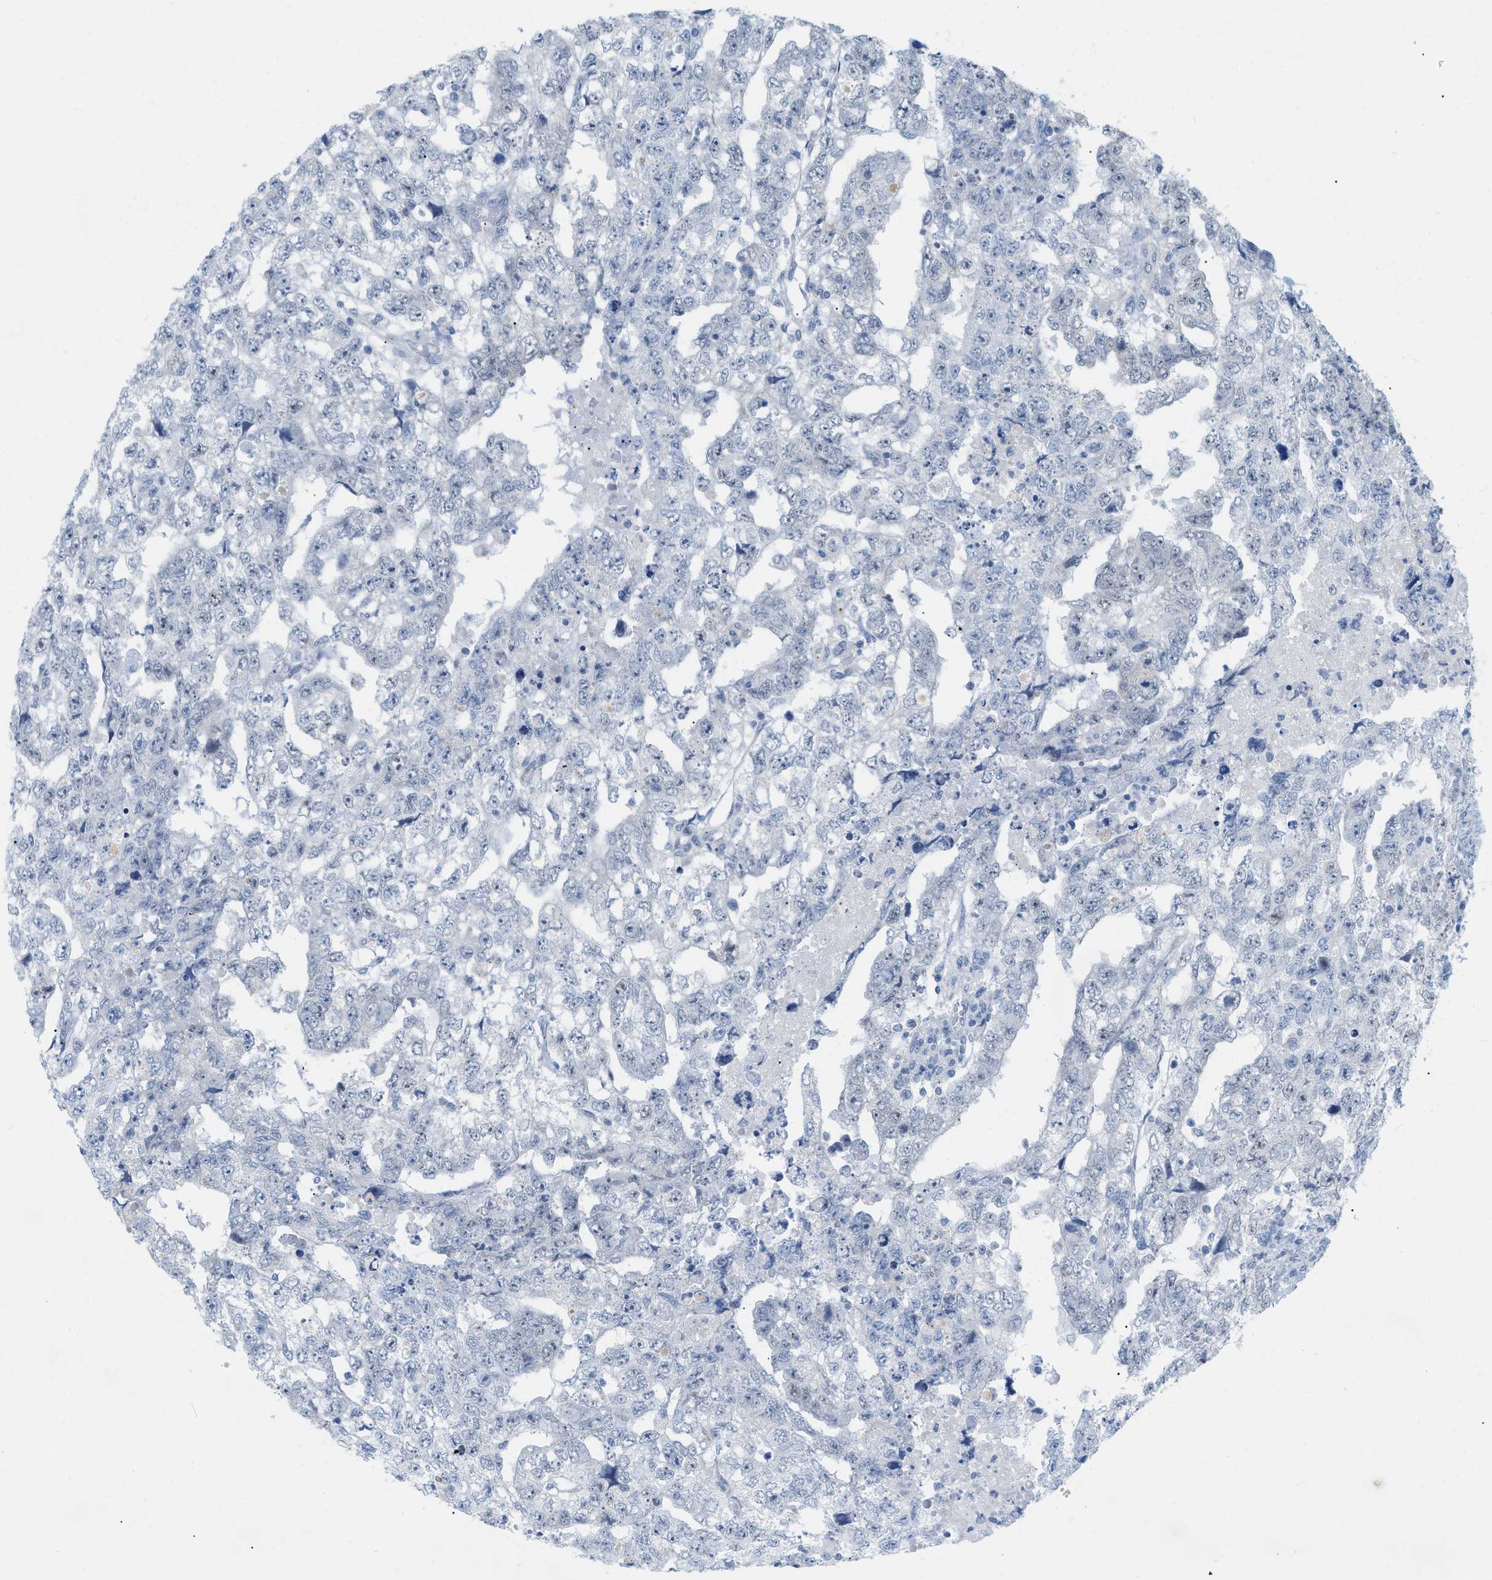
{"staining": {"intensity": "negative", "quantity": "none", "location": "none"}, "tissue": "testis cancer", "cell_type": "Tumor cells", "image_type": "cancer", "snomed": [{"axis": "morphology", "description": "Carcinoma, Embryonal, NOS"}, {"axis": "topography", "description": "Testis"}], "caption": "The immunohistochemistry image has no significant expression in tumor cells of testis embryonal carcinoma tissue.", "gene": "HLTF", "patient": {"sex": "male", "age": 36}}